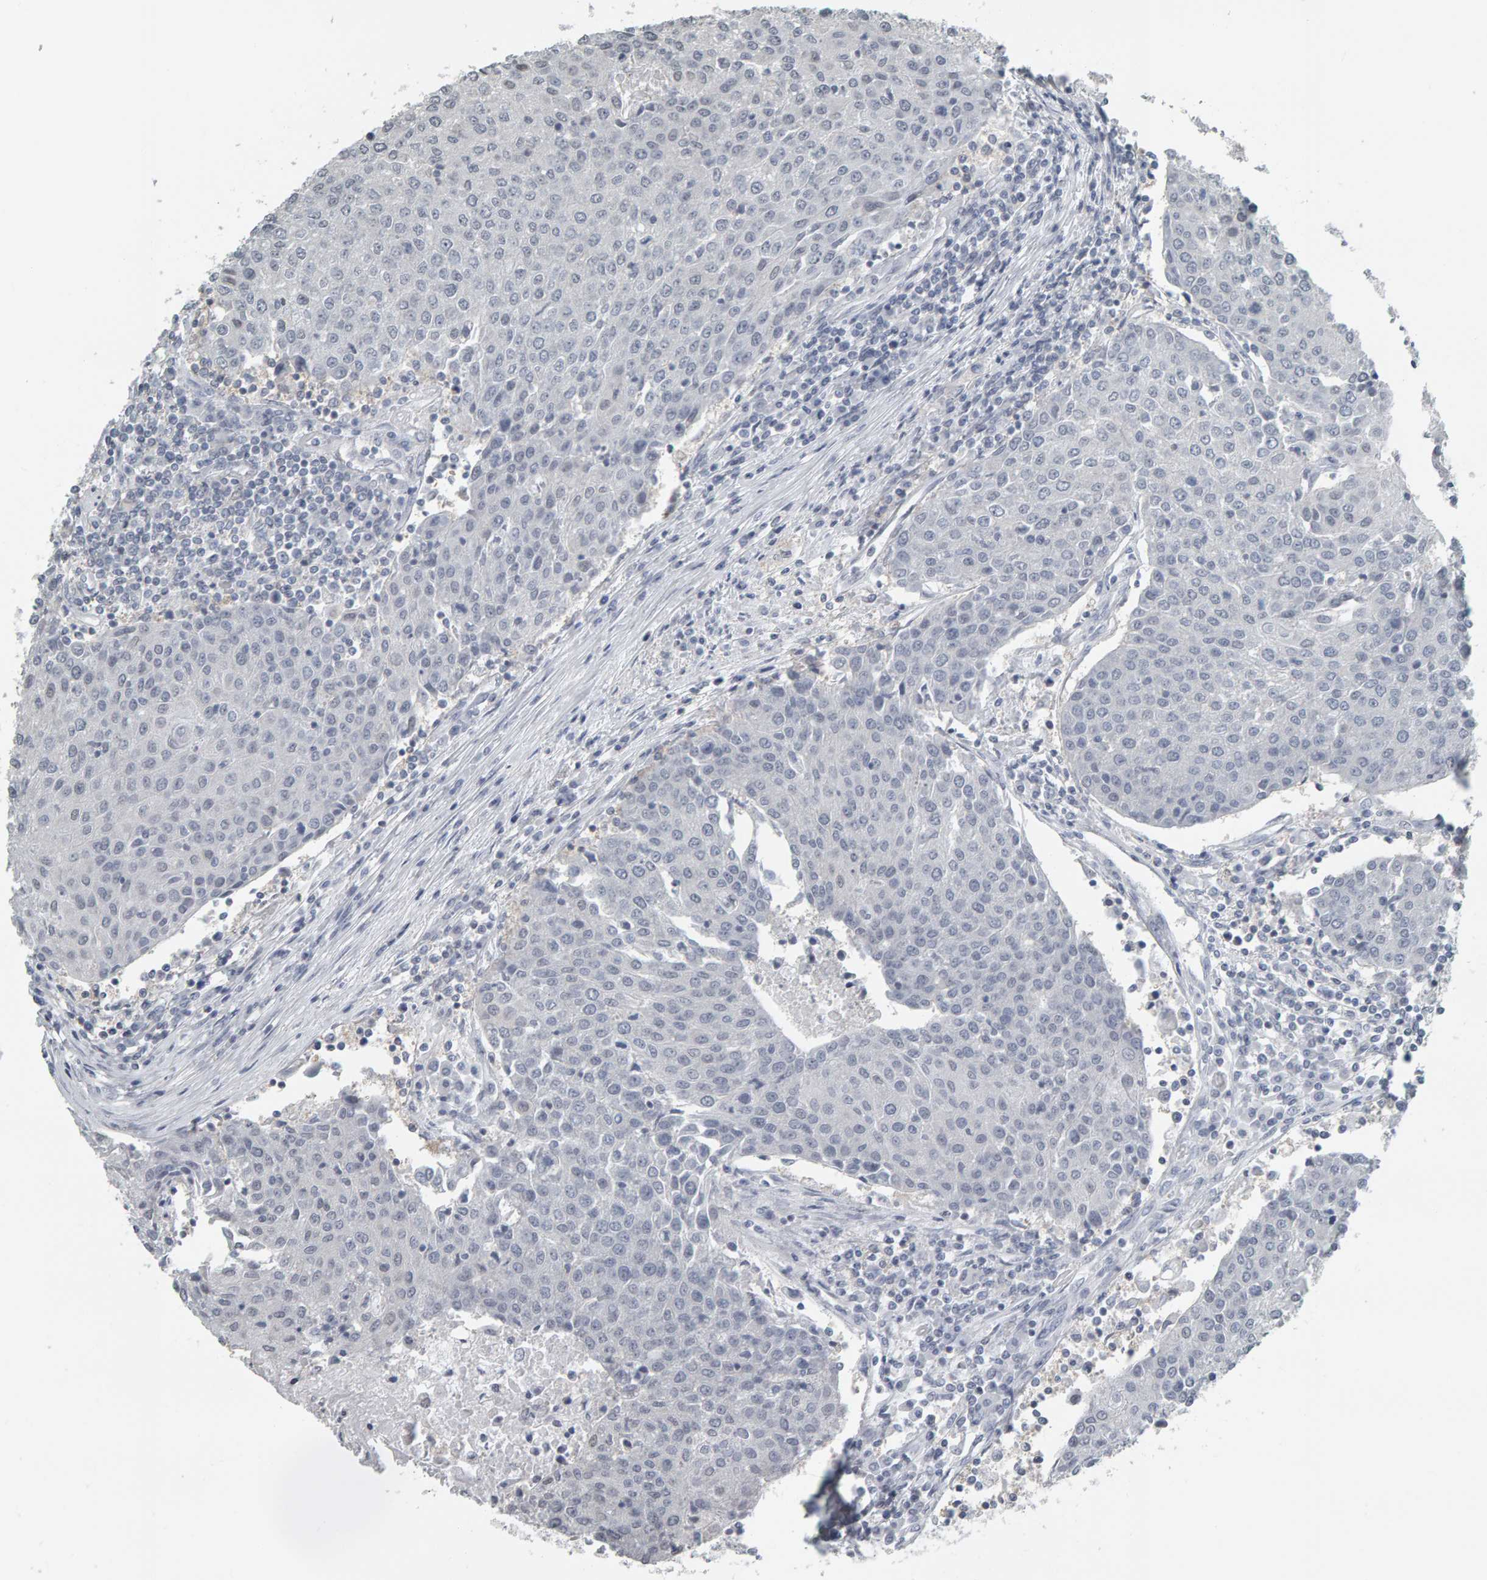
{"staining": {"intensity": "negative", "quantity": "none", "location": "none"}, "tissue": "urothelial cancer", "cell_type": "Tumor cells", "image_type": "cancer", "snomed": [{"axis": "morphology", "description": "Urothelial carcinoma, High grade"}, {"axis": "topography", "description": "Urinary bladder"}], "caption": "Micrograph shows no protein staining in tumor cells of urothelial carcinoma (high-grade) tissue.", "gene": "PYY", "patient": {"sex": "female", "age": 85}}